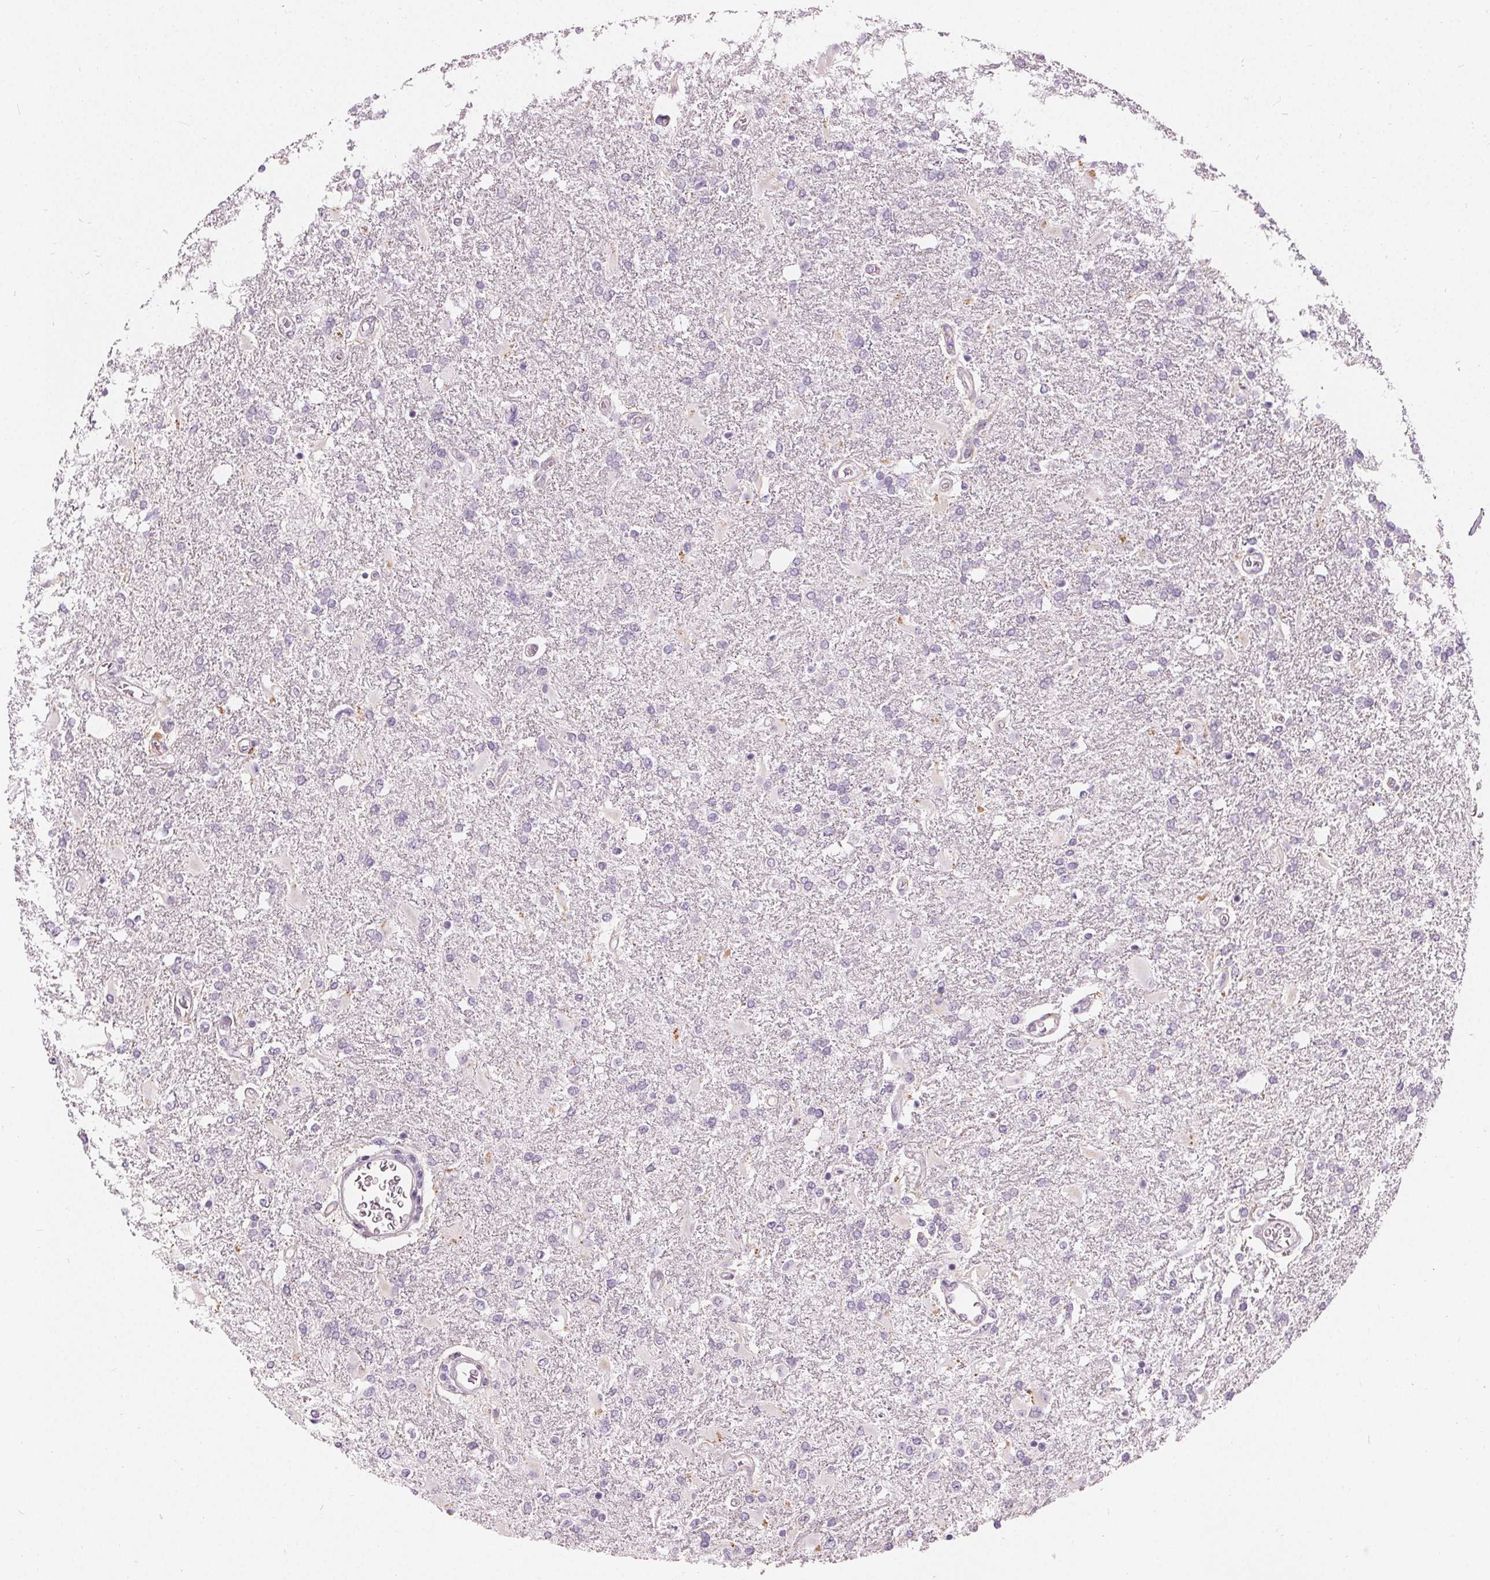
{"staining": {"intensity": "negative", "quantity": "none", "location": "none"}, "tissue": "glioma", "cell_type": "Tumor cells", "image_type": "cancer", "snomed": [{"axis": "morphology", "description": "Glioma, malignant, High grade"}, {"axis": "topography", "description": "Cerebral cortex"}], "caption": "Immunohistochemistry histopathology image of human glioma stained for a protein (brown), which exhibits no positivity in tumor cells.", "gene": "HOPX", "patient": {"sex": "male", "age": 79}}